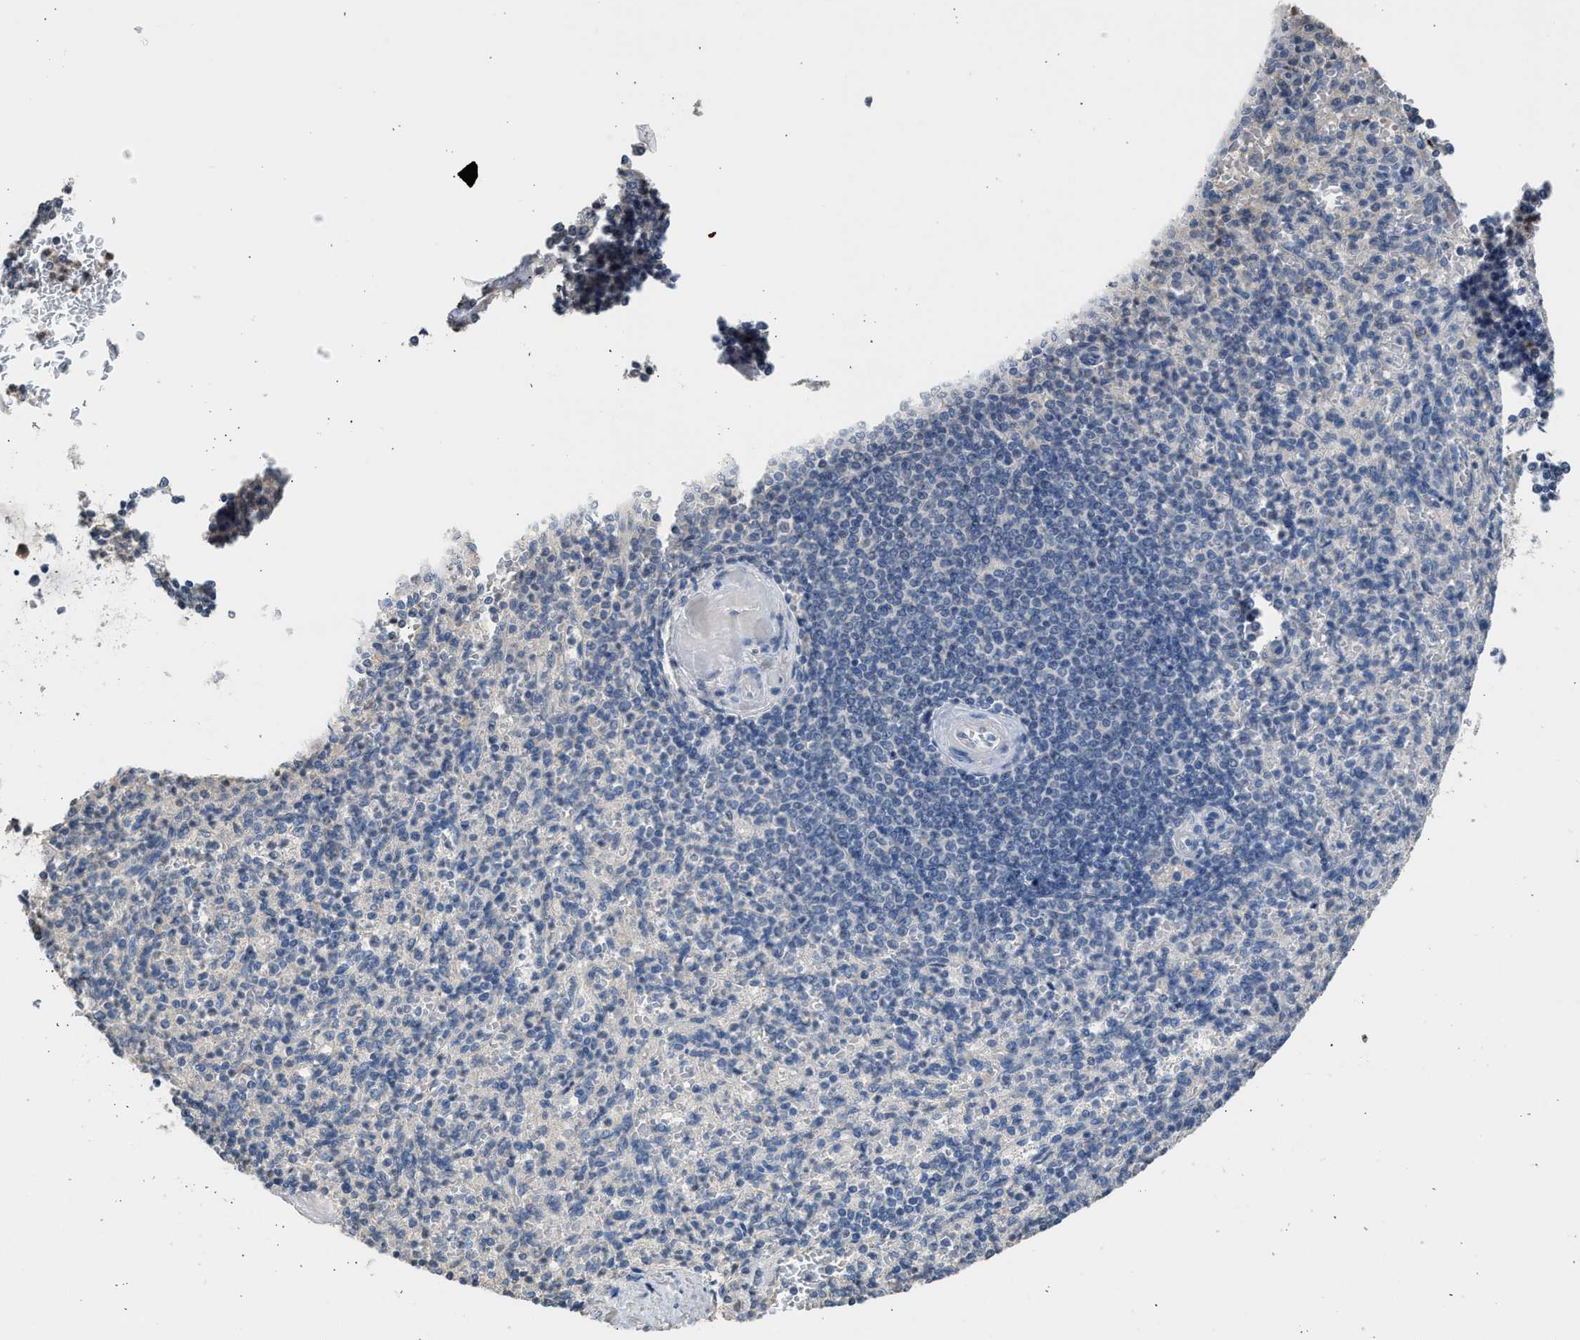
{"staining": {"intensity": "negative", "quantity": "none", "location": "none"}, "tissue": "spleen", "cell_type": "Cells in red pulp", "image_type": "normal", "snomed": [{"axis": "morphology", "description": "Normal tissue, NOS"}, {"axis": "topography", "description": "Spleen"}], "caption": "The immunohistochemistry histopathology image has no significant expression in cells in red pulp of spleen.", "gene": "SULT2A1", "patient": {"sex": "female", "age": 74}}